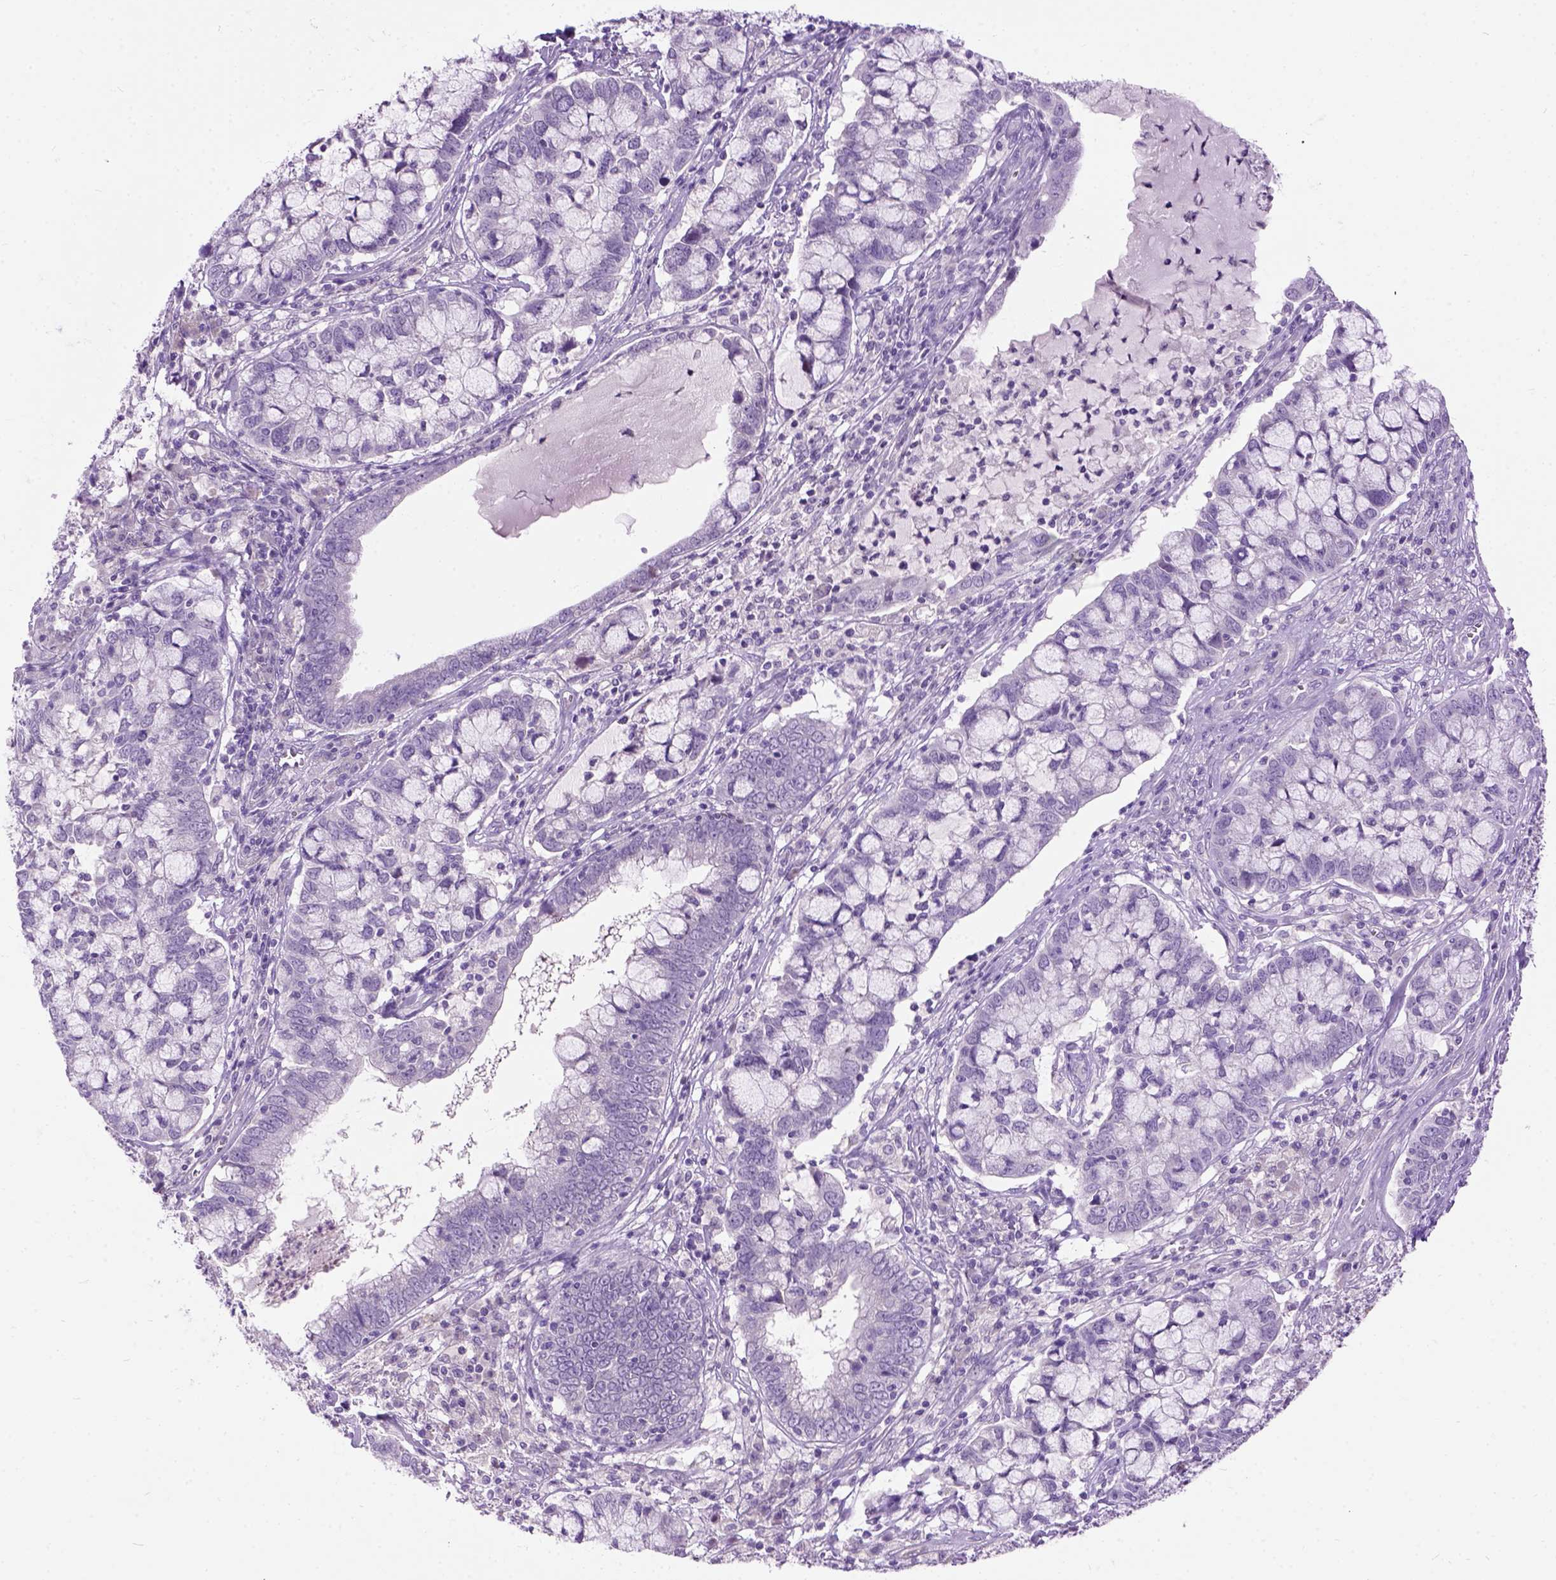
{"staining": {"intensity": "negative", "quantity": "none", "location": "none"}, "tissue": "cervical cancer", "cell_type": "Tumor cells", "image_type": "cancer", "snomed": [{"axis": "morphology", "description": "Adenocarcinoma, NOS"}, {"axis": "topography", "description": "Cervix"}], "caption": "Tumor cells are negative for protein expression in human cervical adenocarcinoma.", "gene": "MAPT", "patient": {"sex": "female", "age": 40}}